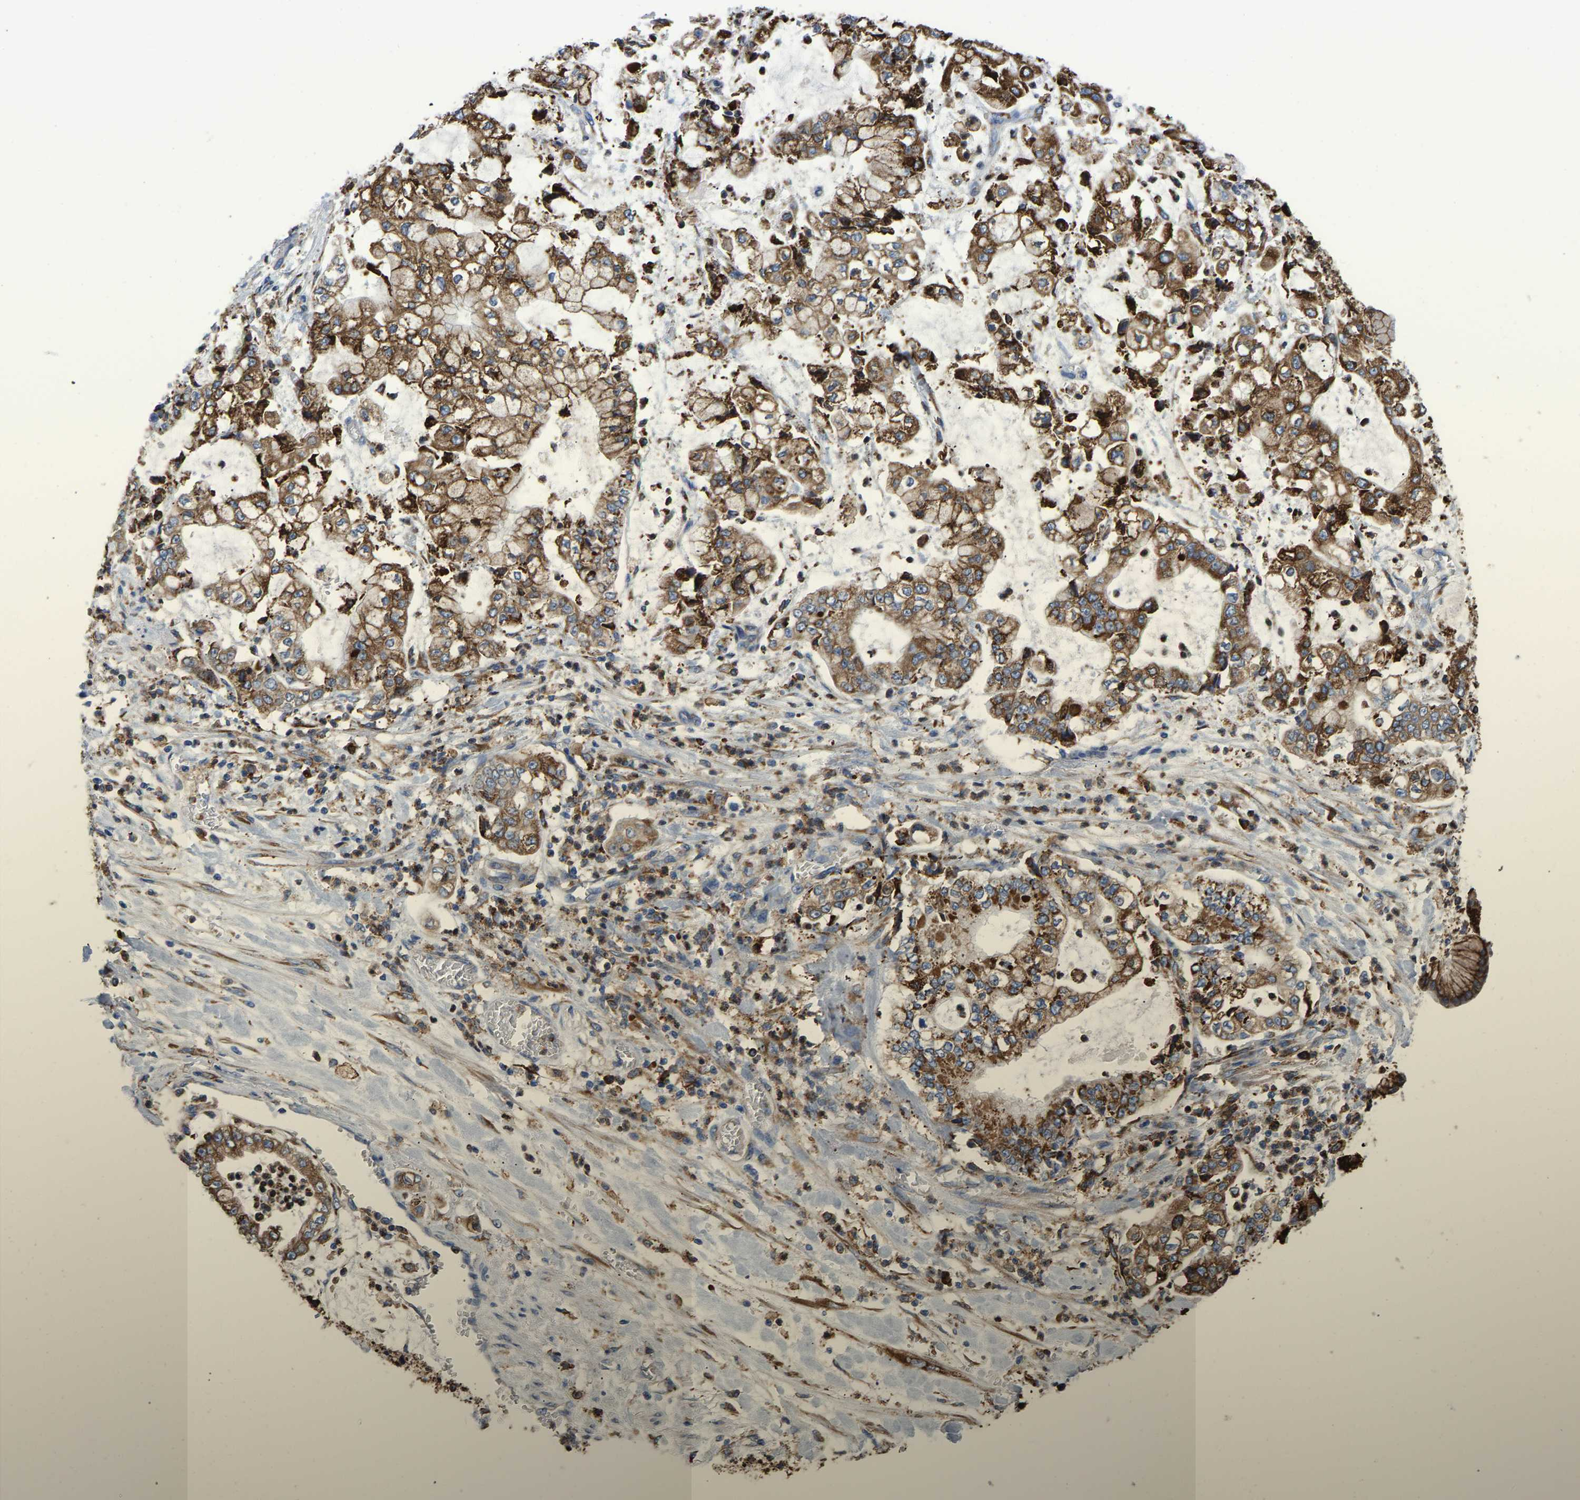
{"staining": {"intensity": "strong", "quantity": ">75%", "location": "cytoplasmic/membranous"}, "tissue": "stomach cancer", "cell_type": "Tumor cells", "image_type": "cancer", "snomed": [{"axis": "morphology", "description": "Adenocarcinoma, NOS"}, {"axis": "topography", "description": "Stomach"}], "caption": "Immunohistochemistry (IHC) micrograph of neoplastic tissue: stomach cancer stained using immunohistochemistry (IHC) displays high levels of strong protein expression localized specifically in the cytoplasmic/membranous of tumor cells, appearing as a cytoplasmic/membranous brown color.", "gene": "P4HB", "patient": {"sex": "male", "age": 76}}